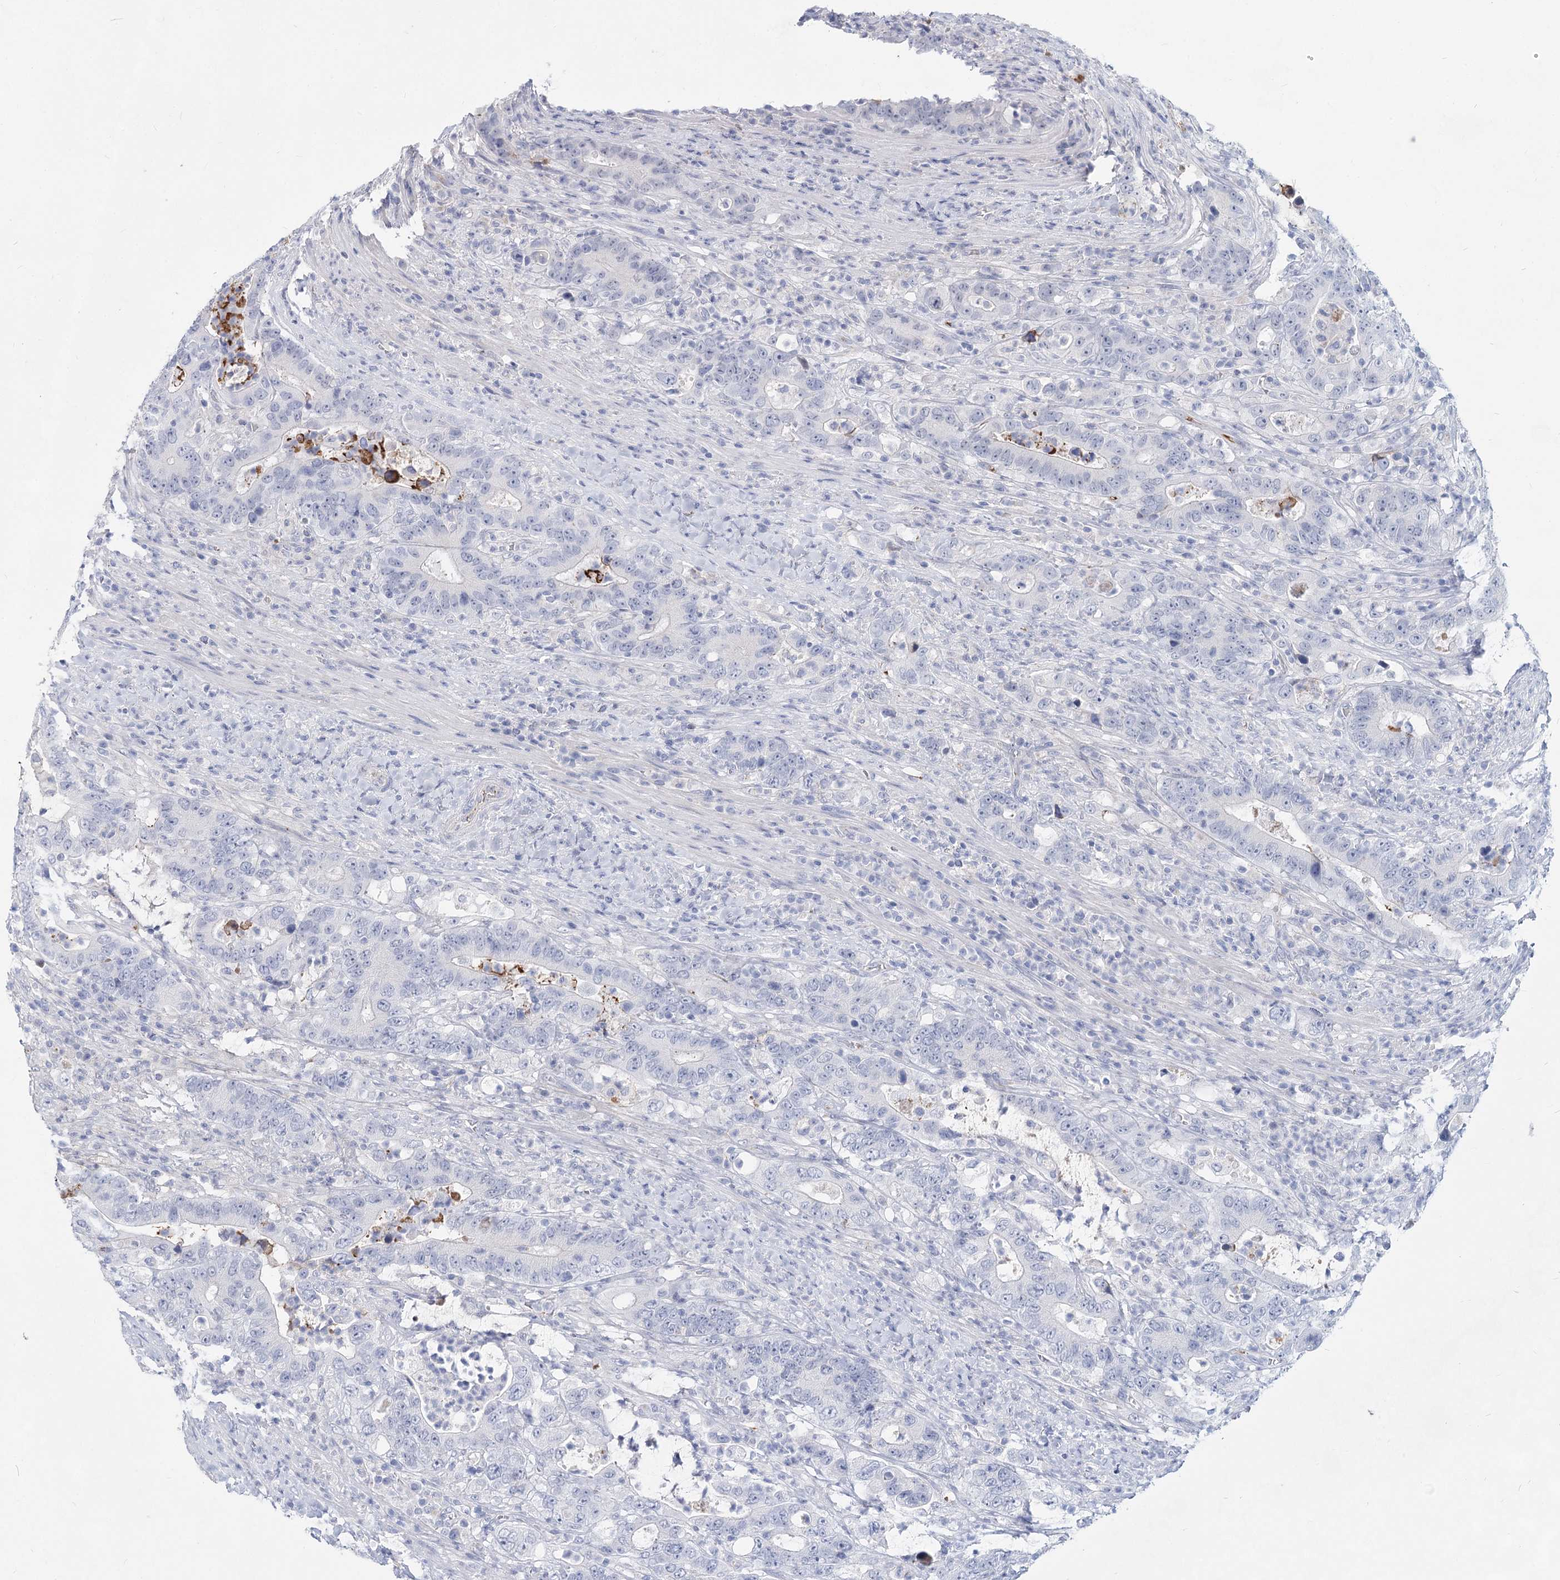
{"staining": {"intensity": "negative", "quantity": "none", "location": "none"}, "tissue": "colorectal cancer", "cell_type": "Tumor cells", "image_type": "cancer", "snomed": [{"axis": "morphology", "description": "Adenocarcinoma, NOS"}, {"axis": "topography", "description": "Colon"}], "caption": "DAB immunohistochemical staining of human colorectal adenocarcinoma exhibits no significant staining in tumor cells.", "gene": "TASOR2", "patient": {"sex": "female", "age": 75}}